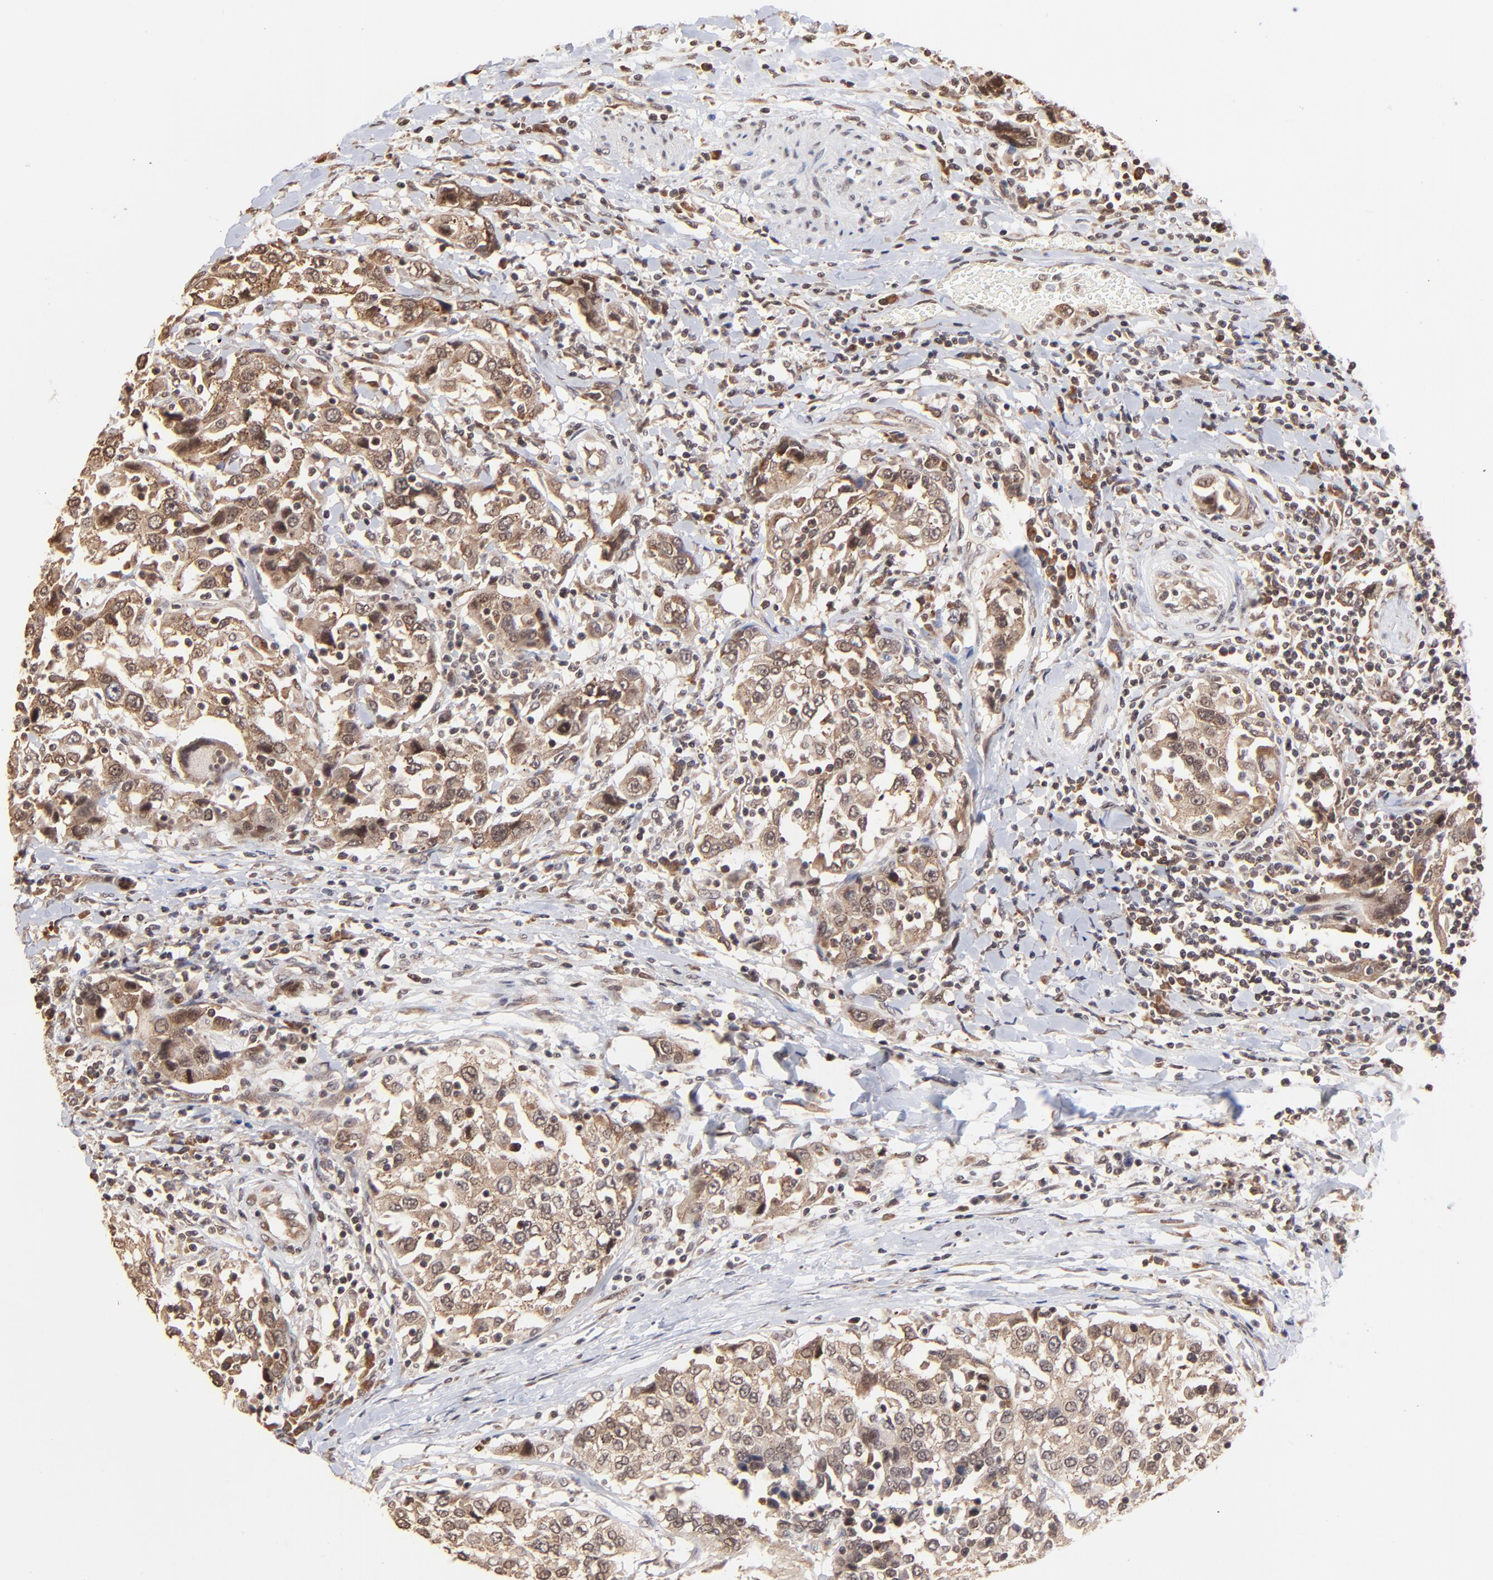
{"staining": {"intensity": "weak", "quantity": "25%-75%", "location": "cytoplasmic/membranous,nuclear"}, "tissue": "urothelial cancer", "cell_type": "Tumor cells", "image_type": "cancer", "snomed": [{"axis": "morphology", "description": "Urothelial carcinoma, High grade"}, {"axis": "topography", "description": "Urinary bladder"}], "caption": "This photomicrograph shows immunohistochemistry staining of human high-grade urothelial carcinoma, with low weak cytoplasmic/membranous and nuclear positivity in approximately 25%-75% of tumor cells.", "gene": "BRPF1", "patient": {"sex": "female", "age": 80}}